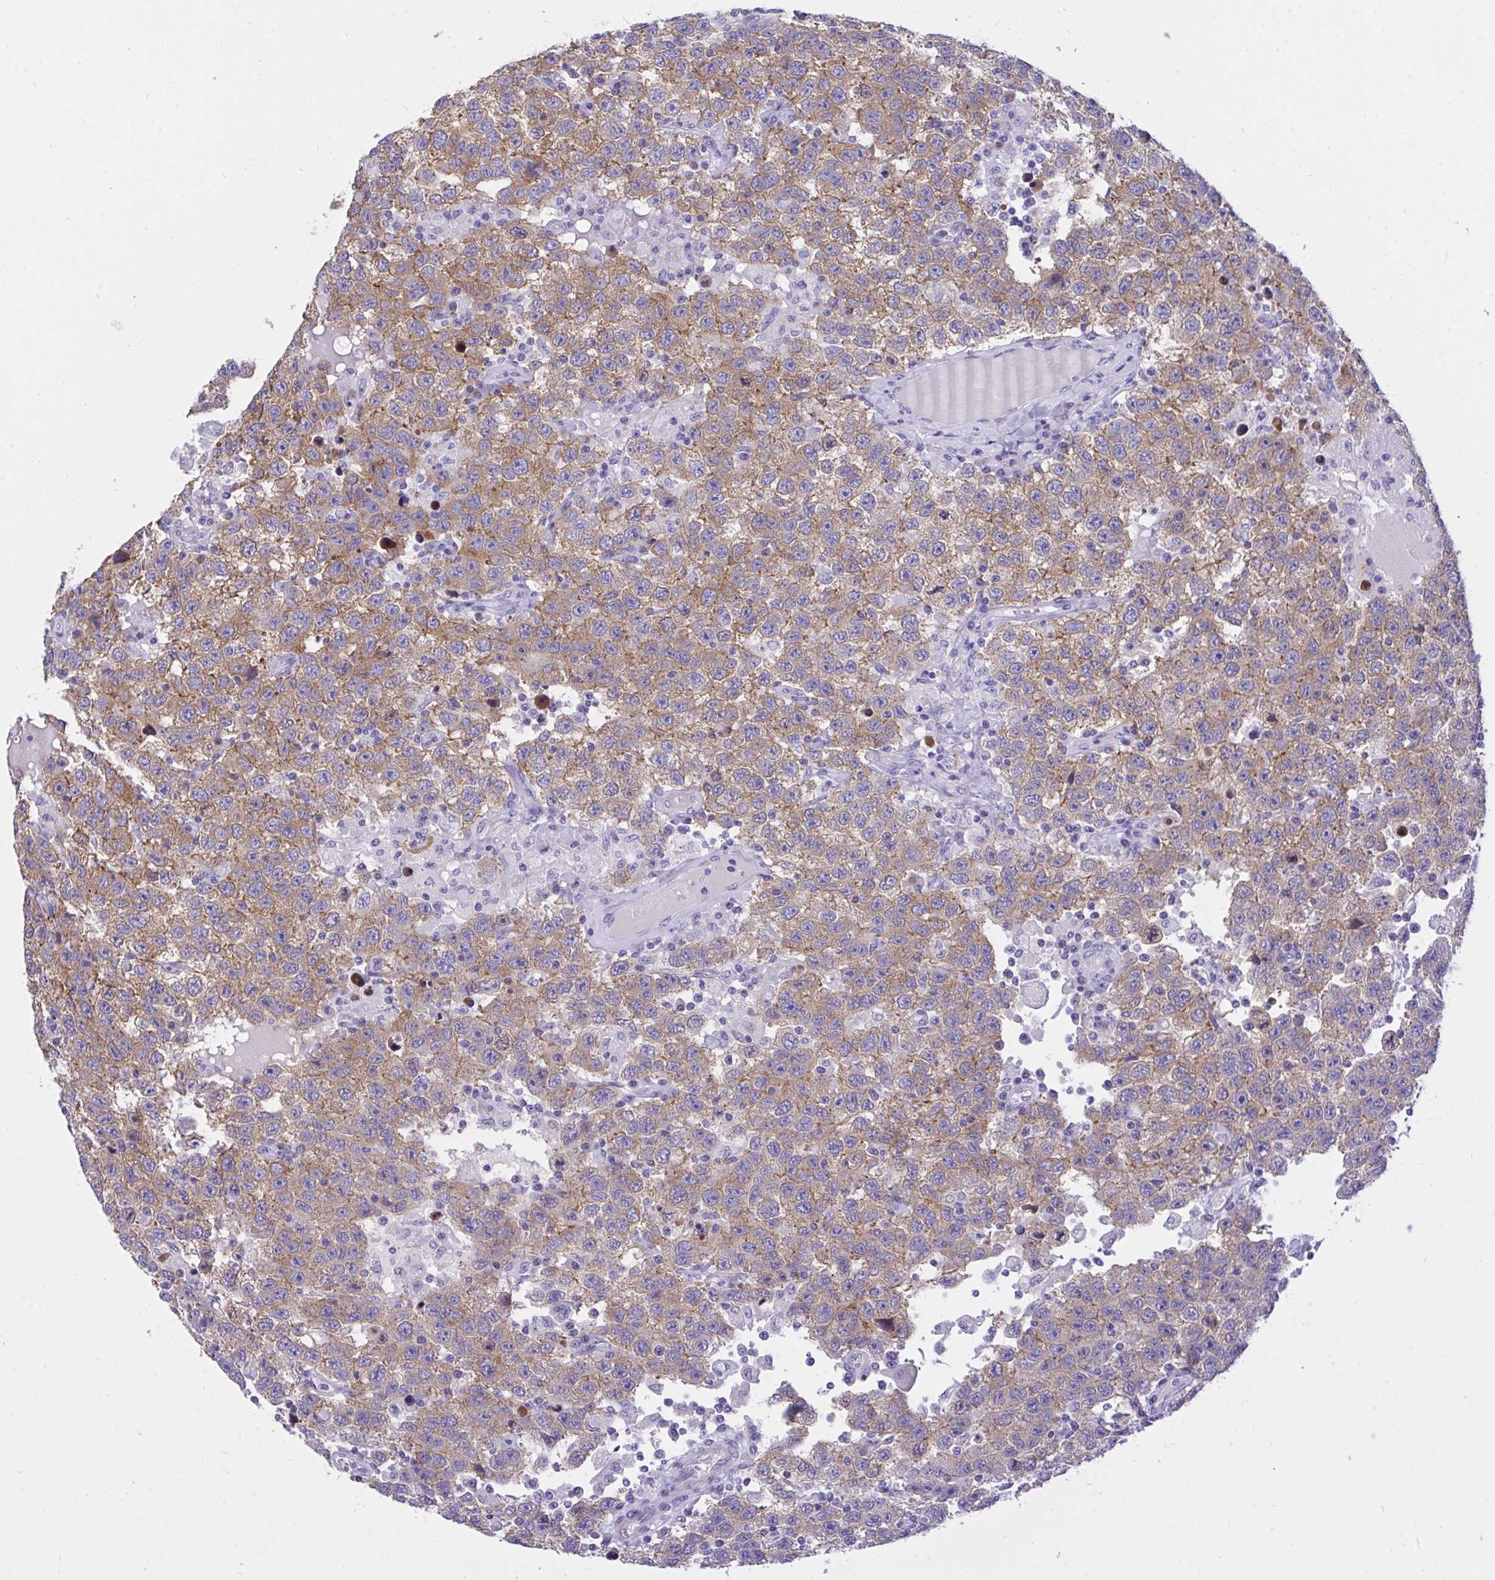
{"staining": {"intensity": "moderate", "quantity": ">75%", "location": "cytoplasmic/membranous"}, "tissue": "testis cancer", "cell_type": "Tumor cells", "image_type": "cancer", "snomed": [{"axis": "morphology", "description": "Seminoma, NOS"}, {"axis": "topography", "description": "Testis"}], "caption": "Immunohistochemistry (IHC) staining of testis cancer, which demonstrates medium levels of moderate cytoplasmic/membranous positivity in approximately >75% of tumor cells indicating moderate cytoplasmic/membranous protein staining. The staining was performed using DAB (brown) for protein detection and nuclei were counterstained in hematoxylin (blue).", "gene": "TLN2", "patient": {"sex": "male", "age": 41}}